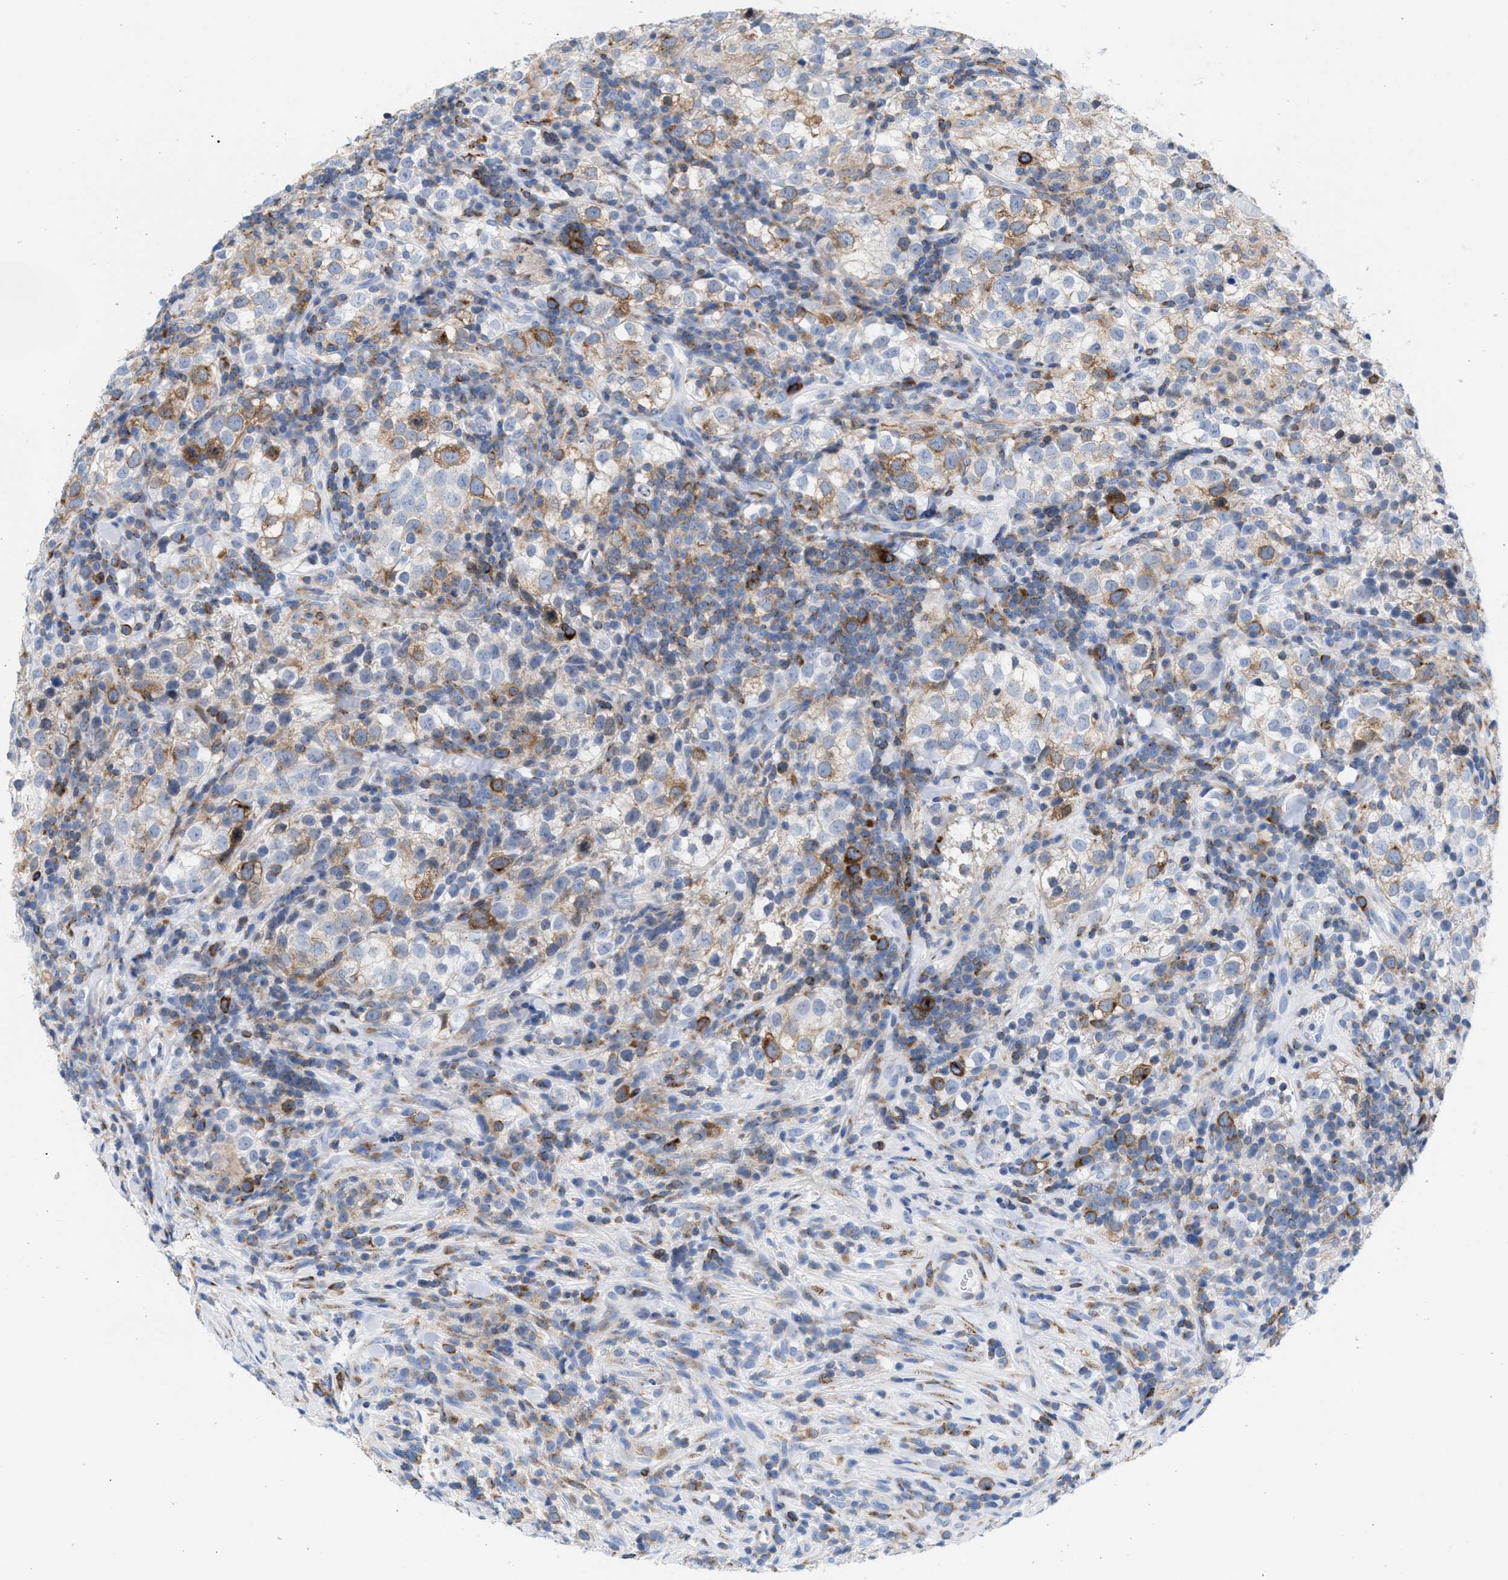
{"staining": {"intensity": "moderate", "quantity": "<25%", "location": "cytoplasmic/membranous"}, "tissue": "testis cancer", "cell_type": "Tumor cells", "image_type": "cancer", "snomed": [{"axis": "morphology", "description": "Seminoma, NOS"}, {"axis": "morphology", "description": "Carcinoma, Embryonal, NOS"}, {"axis": "topography", "description": "Testis"}], "caption": "Protein staining demonstrates moderate cytoplasmic/membranous positivity in approximately <25% of tumor cells in testis embryonal carcinoma.", "gene": "TACC3", "patient": {"sex": "male", "age": 36}}